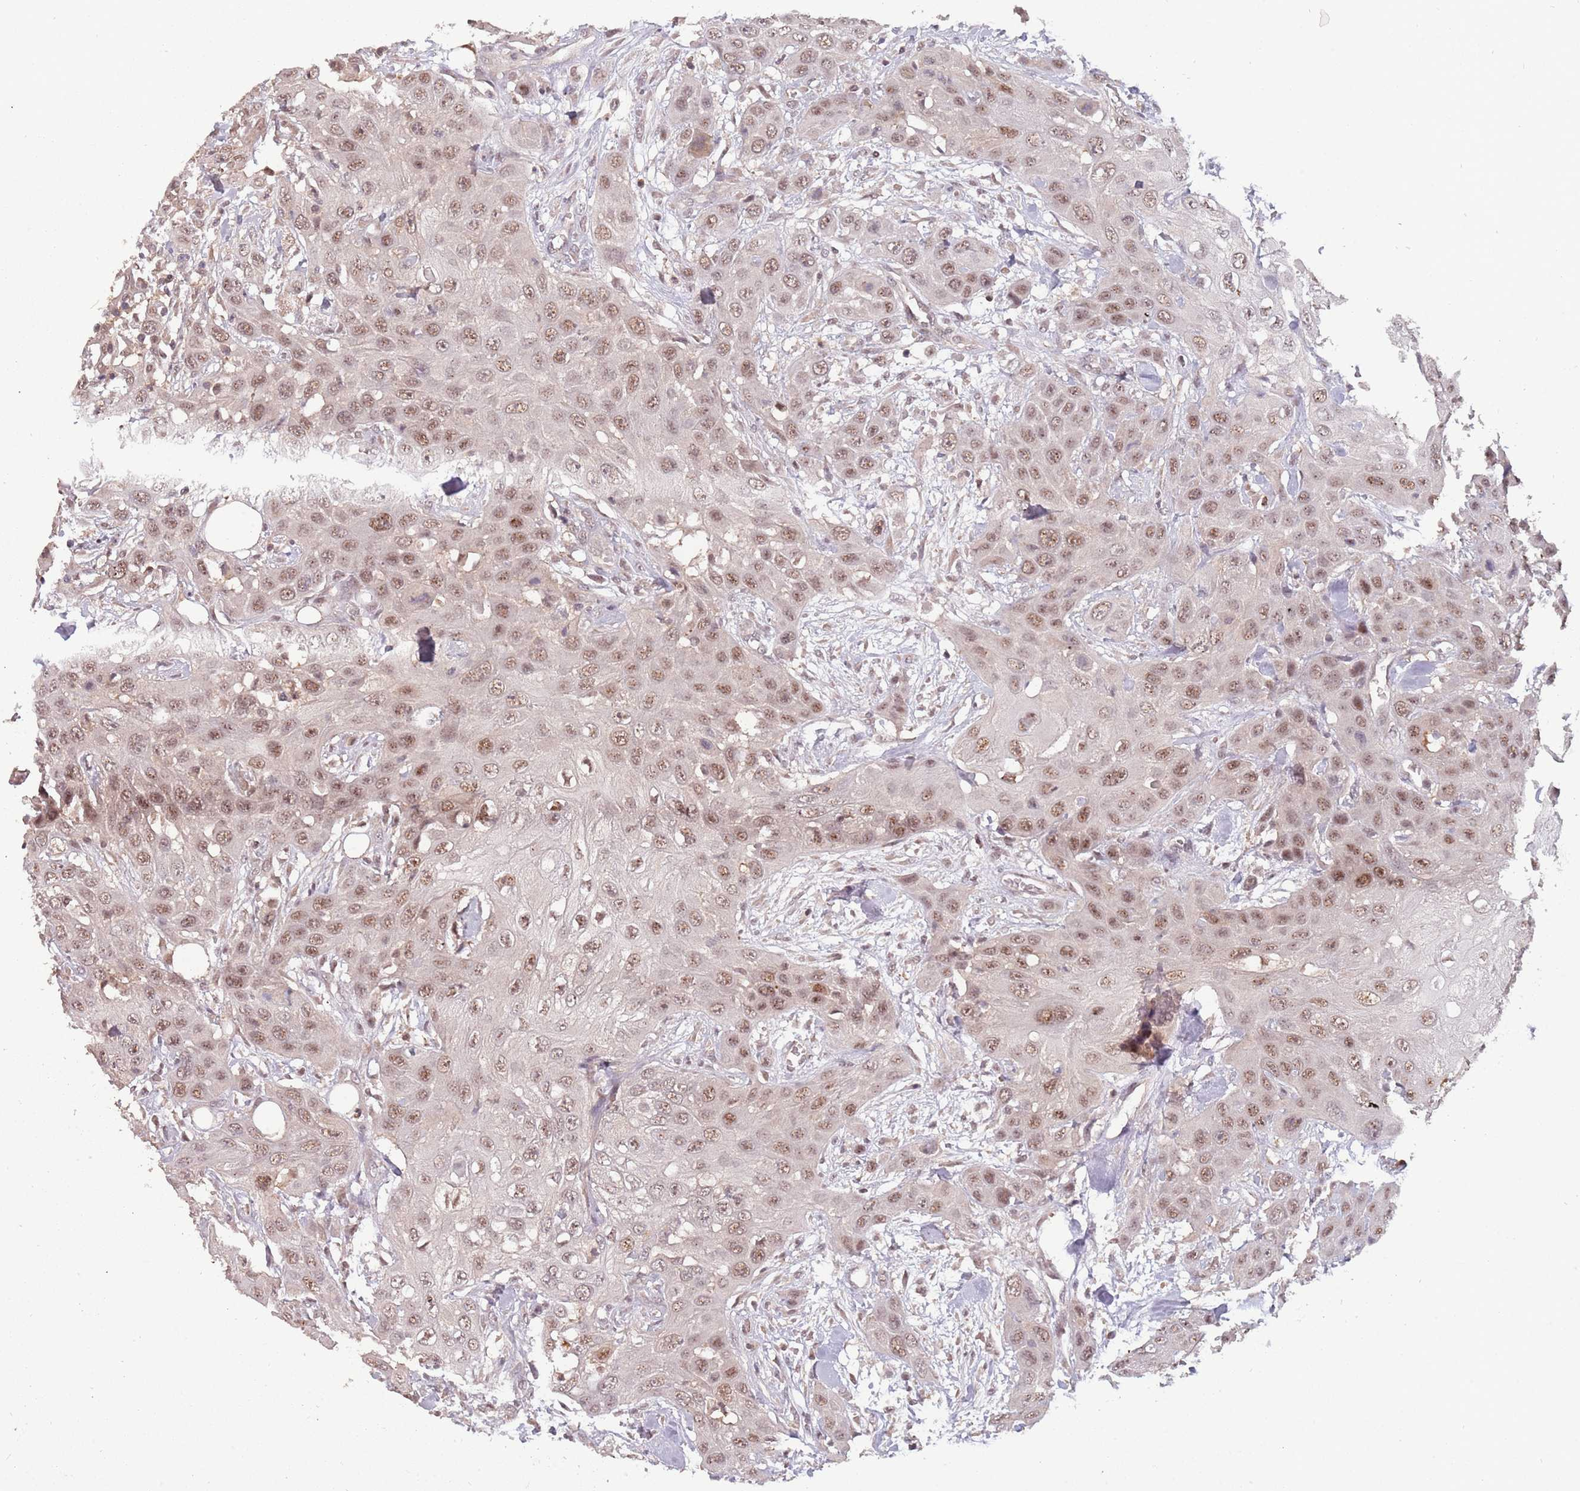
{"staining": {"intensity": "moderate", "quantity": ">75%", "location": "nuclear"}, "tissue": "head and neck cancer", "cell_type": "Tumor cells", "image_type": "cancer", "snomed": [{"axis": "morphology", "description": "Squamous cell carcinoma, NOS"}, {"axis": "topography", "description": "Head-Neck"}], "caption": "High-magnification brightfield microscopy of head and neck cancer stained with DAB (brown) and counterstained with hematoxylin (blue). tumor cells exhibit moderate nuclear expression is present in approximately>75% of cells.", "gene": "ZBTB5", "patient": {"sex": "male", "age": 81}}